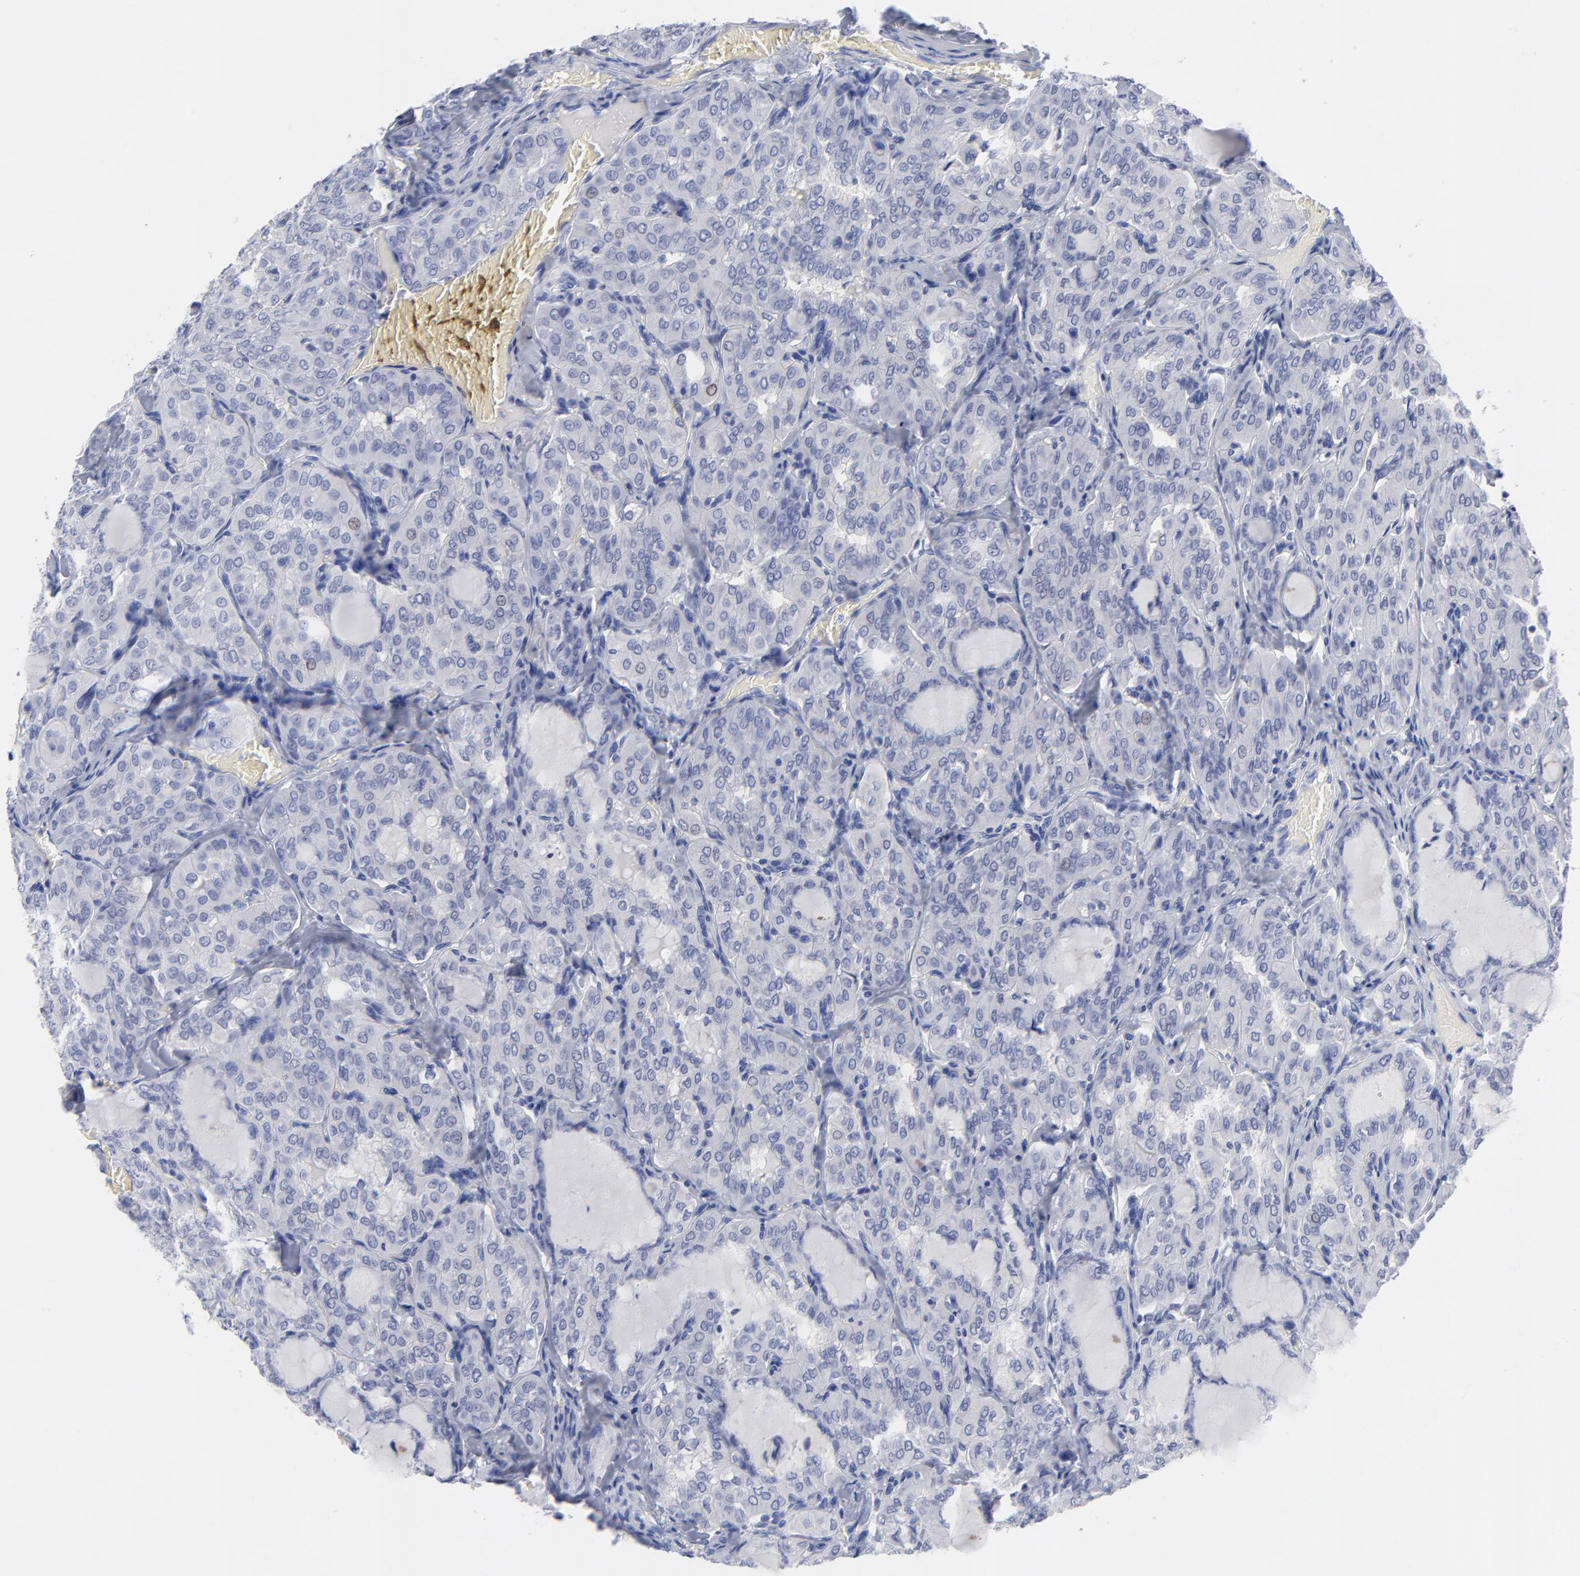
{"staining": {"intensity": "negative", "quantity": "none", "location": "none"}, "tissue": "thyroid cancer", "cell_type": "Tumor cells", "image_type": "cancer", "snomed": [{"axis": "morphology", "description": "Papillary adenocarcinoma, NOS"}, {"axis": "topography", "description": "Thyroid gland"}], "caption": "This is a photomicrograph of immunohistochemistry staining of papillary adenocarcinoma (thyroid), which shows no positivity in tumor cells.", "gene": "ACY1", "patient": {"sex": "male", "age": 20}}